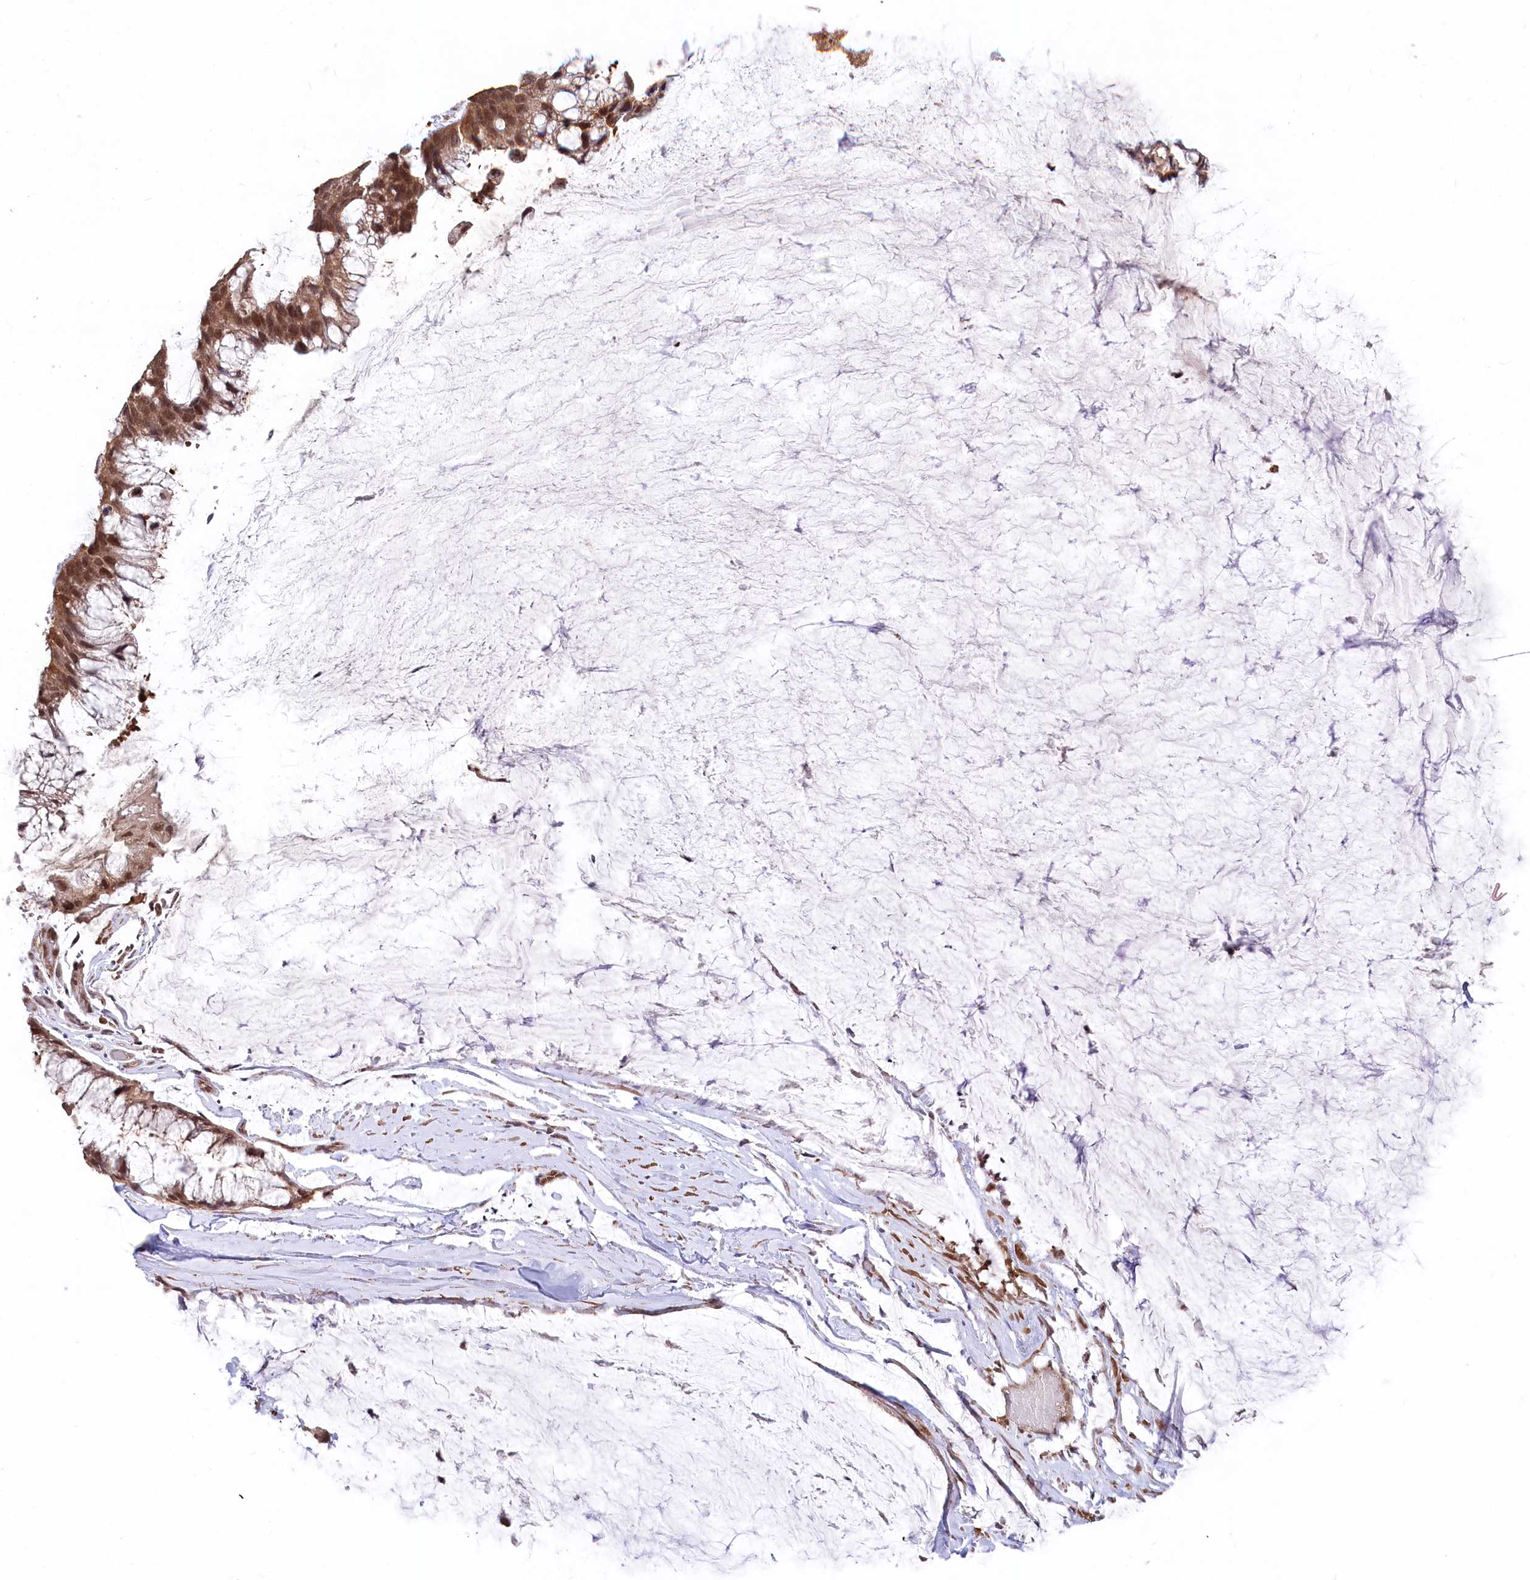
{"staining": {"intensity": "strong", "quantity": ">75%", "location": "cytoplasmic/membranous,nuclear"}, "tissue": "ovarian cancer", "cell_type": "Tumor cells", "image_type": "cancer", "snomed": [{"axis": "morphology", "description": "Cystadenocarcinoma, mucinous, NOS"}, {"axis": "topography", "description": "Ovary"}], "caption": "High-power microscopy captured an IHC photomicrograph of ovarian cancer, revealing strong cytoplasmic/membranous and nuclear expression in approximately >75% of tumor cells.", "gene": "PSMA1", "patient": {"sex": "female", "age": 39}}